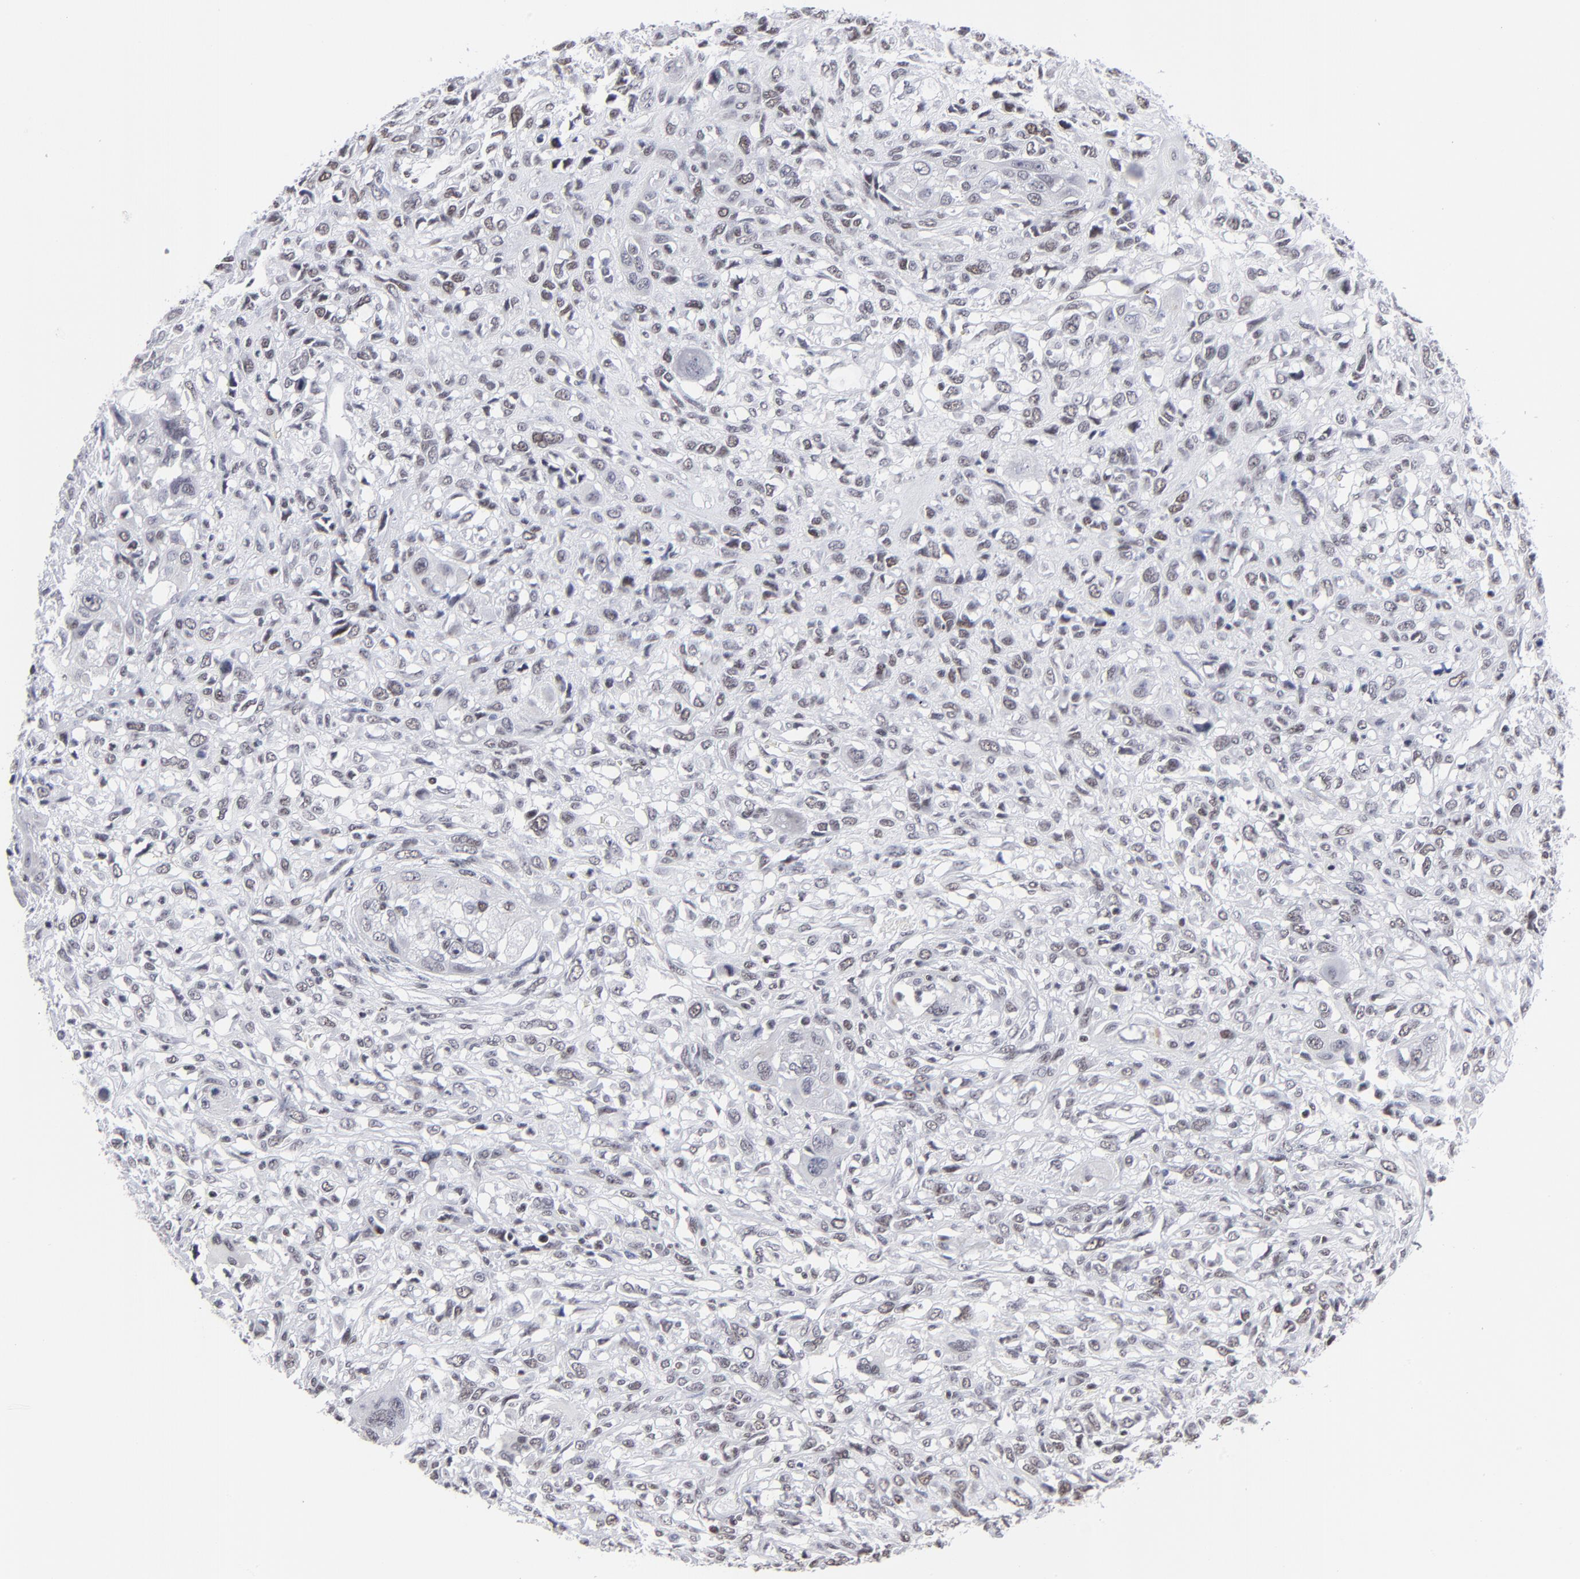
{"staining": {"intensity": "weak", "quantity": "<25%", "location": "nuclear"}, "tissue": "head and neck cancer", "cell_type": "Tumor cells", "image_type": "cancer", "snomed": [{"axis": "morphology", "description": "Neoplasm, malignant, NOS"}, {"axis": "topography", "description": "Salivary gland"}, {"axis": "topography", "description": "Head-Neck"}], "caption": "The micrograph demonstrates no significant staining in tumor cells of malignant neoplasm (head and neck).", "gene": "SP2", "patient": {"sex": "male", "age": 43}}